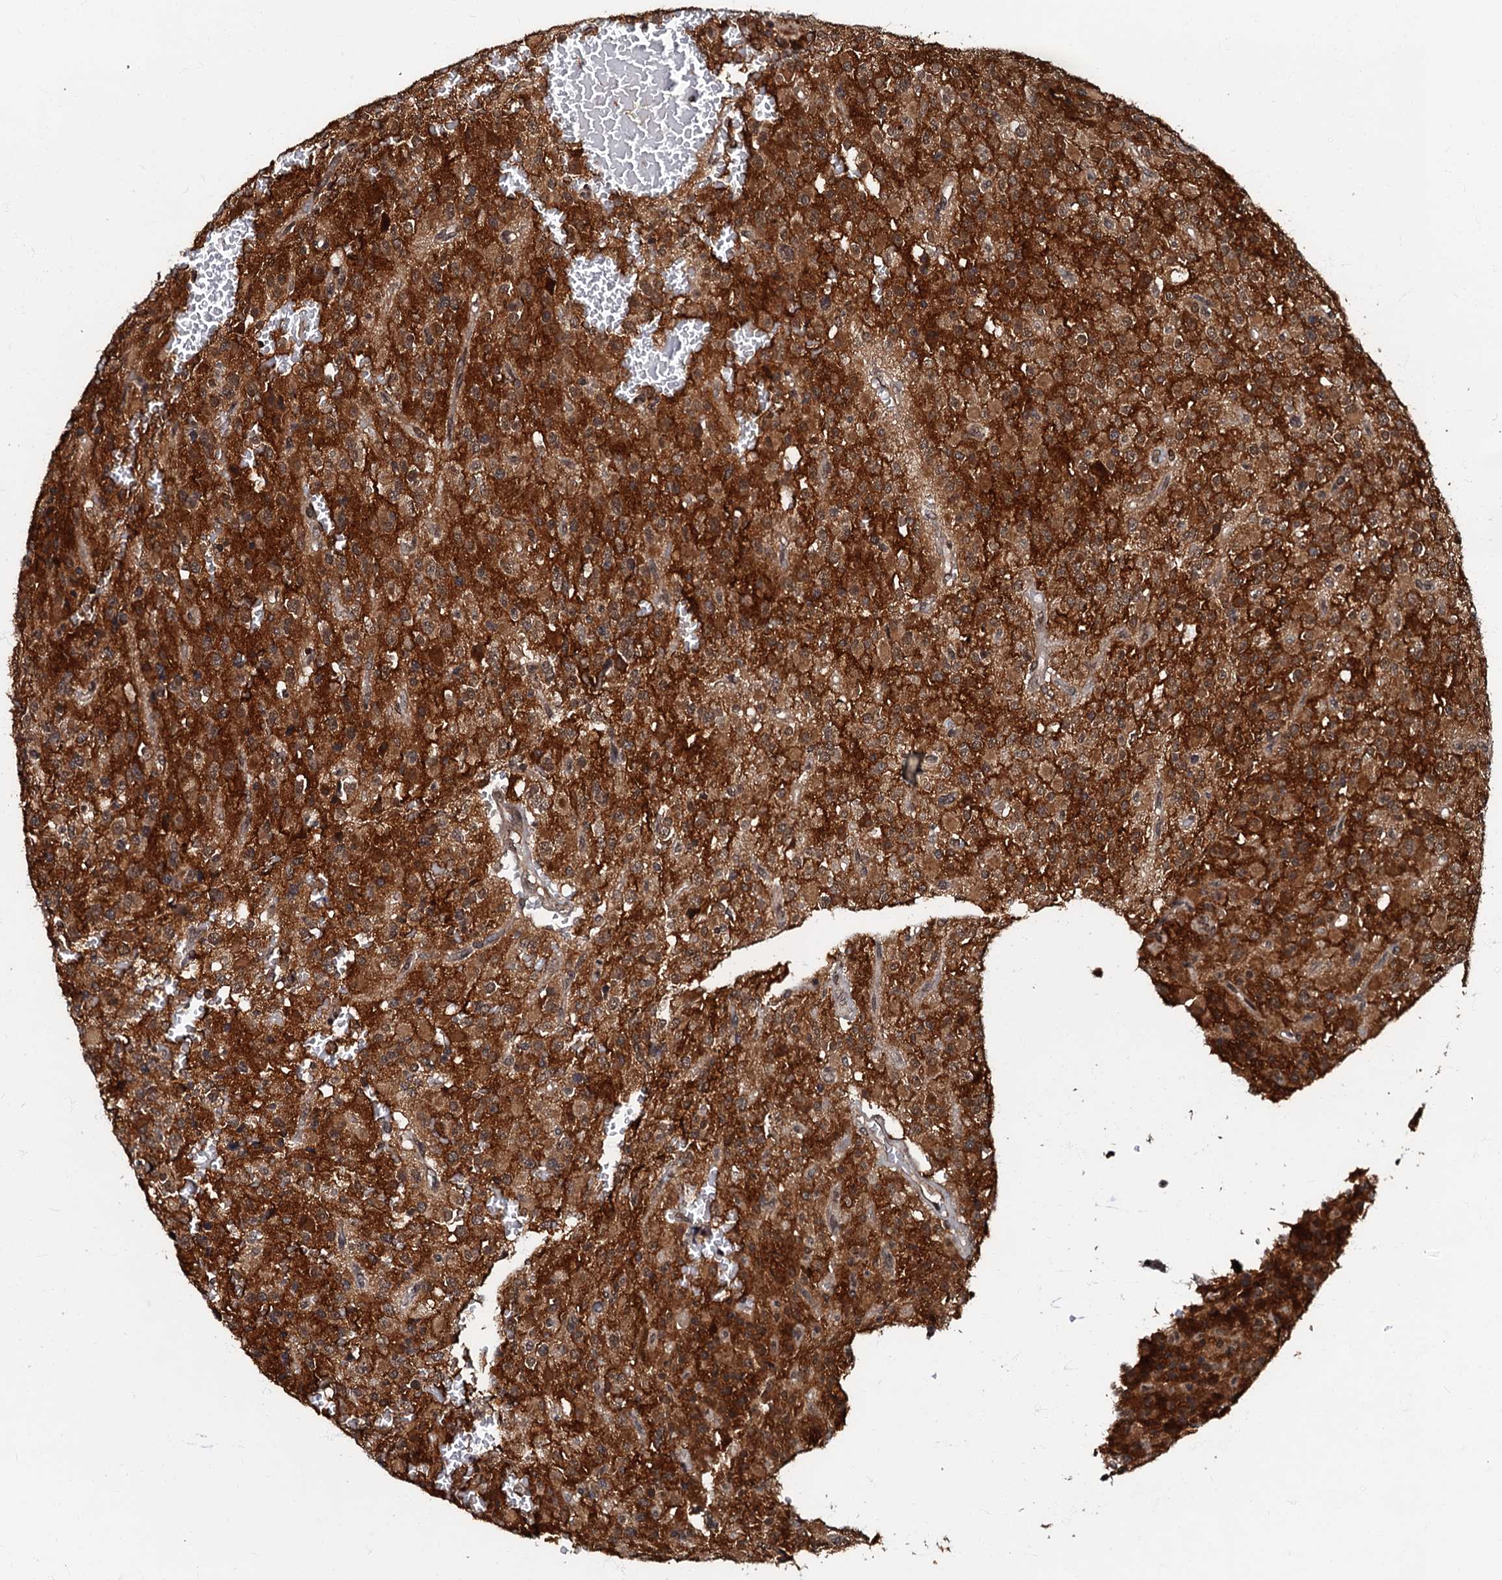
{"staining": {"intensity": "weak", "quantity": "25%-75%", "location": "cytoplasmic/membranous"}, "tissue": "glioma", "cell_type": "Tumor cells", "image_type": "cancer", "snomed": [{"axis": "morphology", "description": "Glioma, malignant, High grade"}, {"axis": "topography", "description": "Brain"}], "caption": "Immunohistochemical staining of human high-grade glioma (malignant) demonstrates low levels of weak cytoplasmic/membranous expression in approximately 25%-75% of tumor cells.", "gene": "C18orf32", "patient": {"sex": "male", "age": 34}}